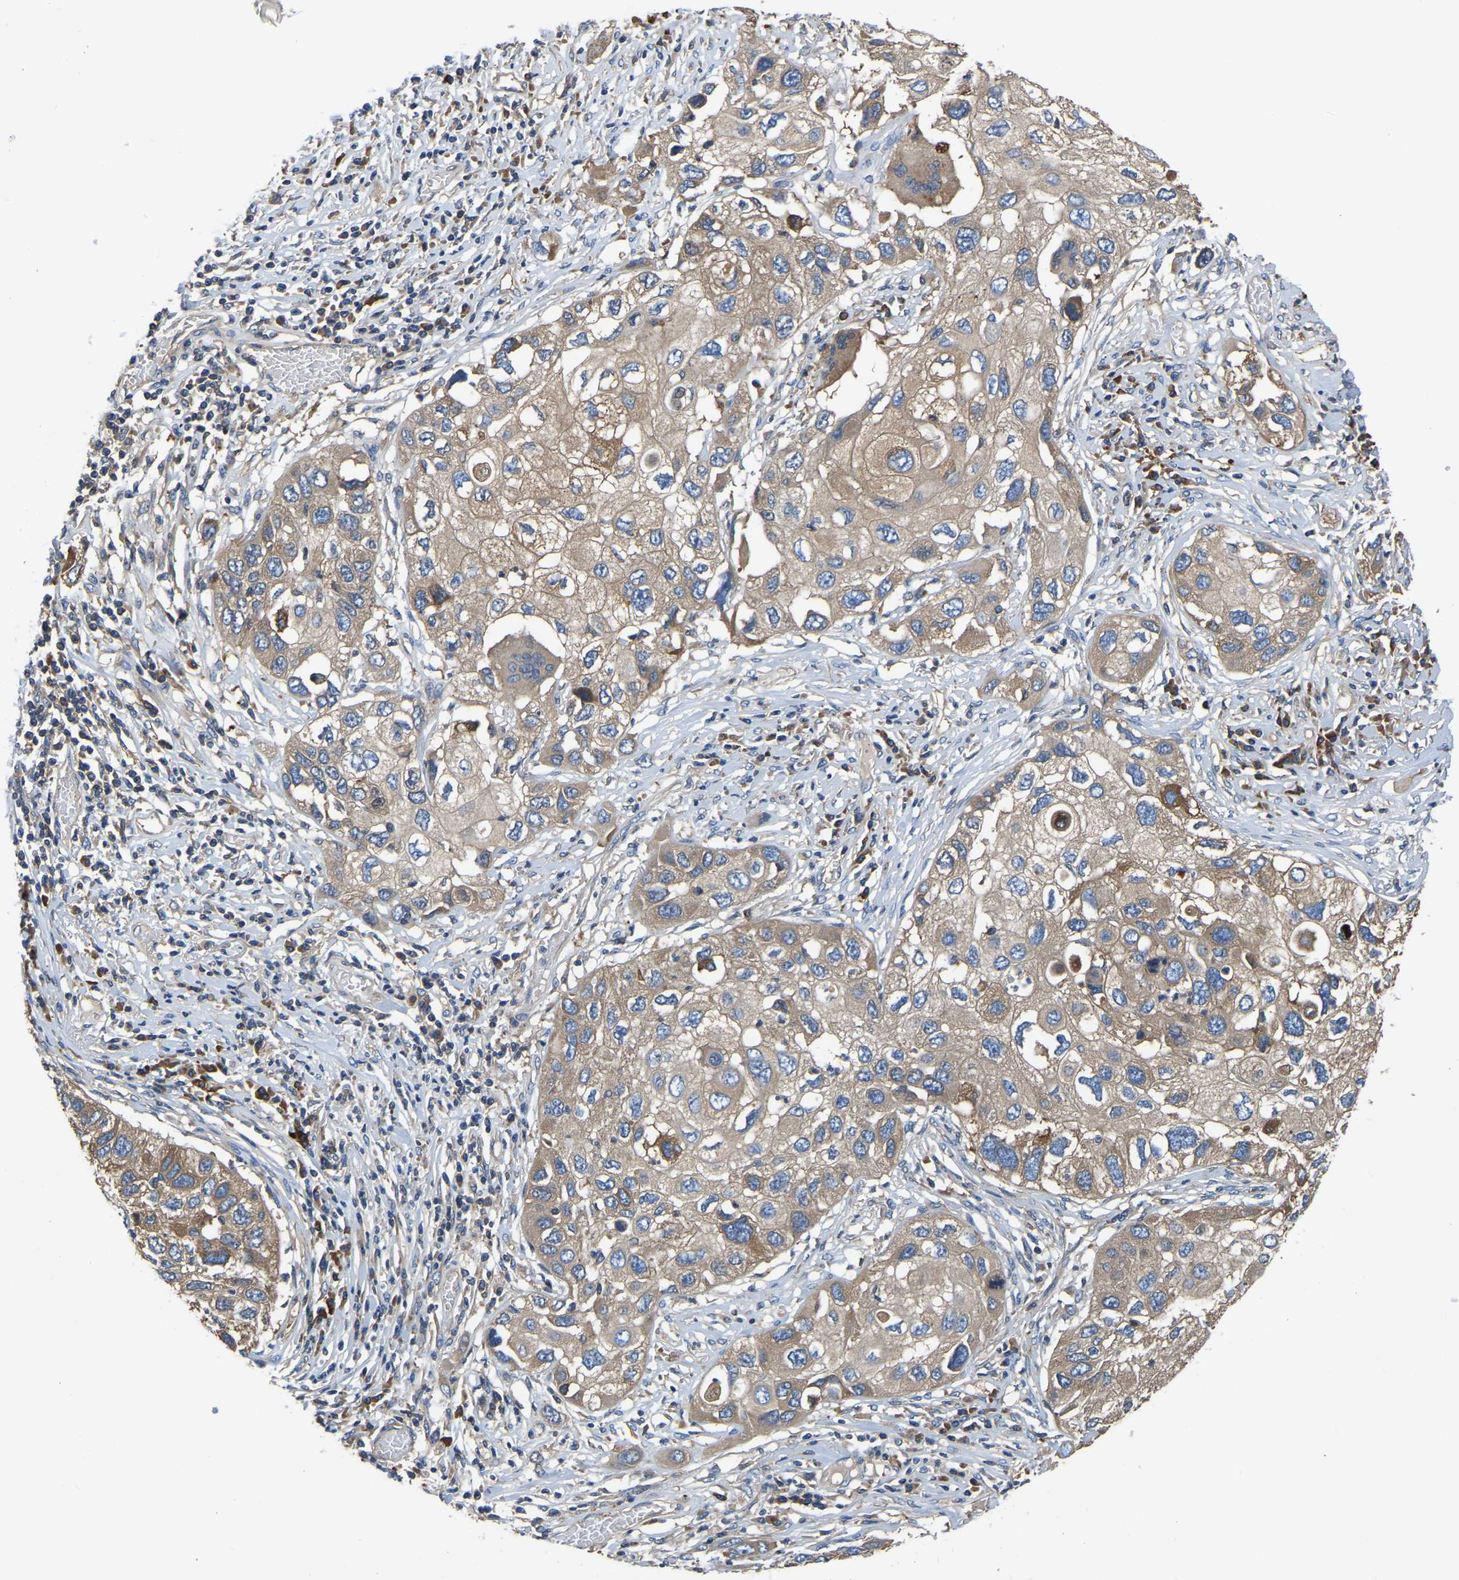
{"staining": {"intensity": "weak", "quantity": ">75%", "location": "cytoplasmic/membranous"}, "tissue": "lung cancer", "cell_type": "Tumor cells", "image_type": "cancer", "snomed": [{"axis": "morphology", "description": "Squamous cell carcinoma, NOS"}, {"axis": "topography", "description": "Lung"}], "caption": "Immunohistochemical staining of human lung cancer exhibits low levels of weak cytoplasmic/membranous staining in about >75% of tumor cells. Nuclei are stained in blue.", "gene": "GARS1", "patient": {"sex": "male", "age": 71}}